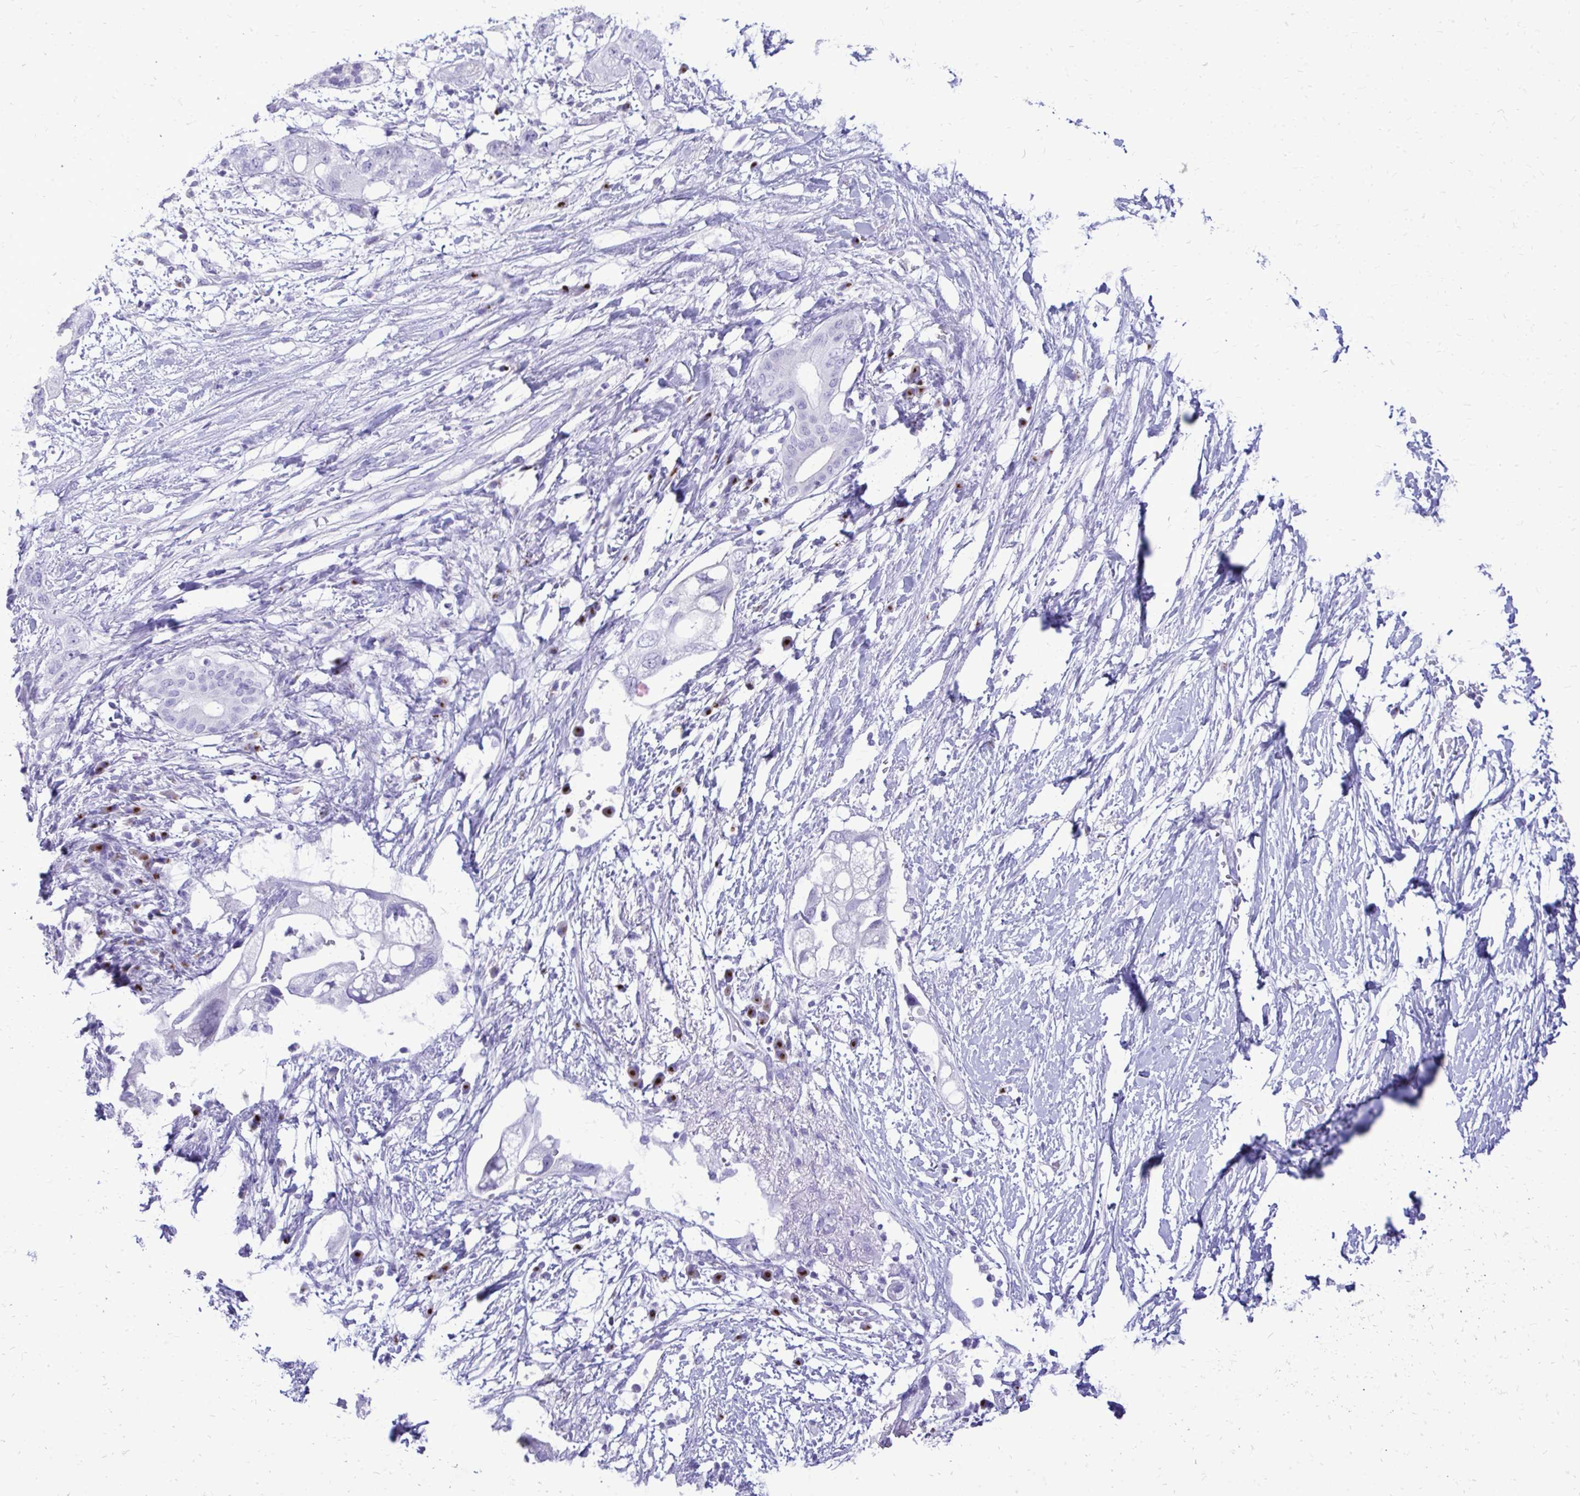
{"staining": {"intensity": "negative", "quantity": "none", "location": "none"}, "tissue": "pancreatic cancer", "cell_type": "Tumor cells", "image_type": "cancer", "snomed": [{"axis": "morphology", "description": "Adenocarcinoma, NOS"}, {"axis": "topography", "description": "Pancreas"}], "caption": "Immunohistochemistry of human pancreatic adenocarcinoma displays no staining in tumor cells.", "gene": "ANKDD1B", "patient": {"sex": "female", "age": 72}}